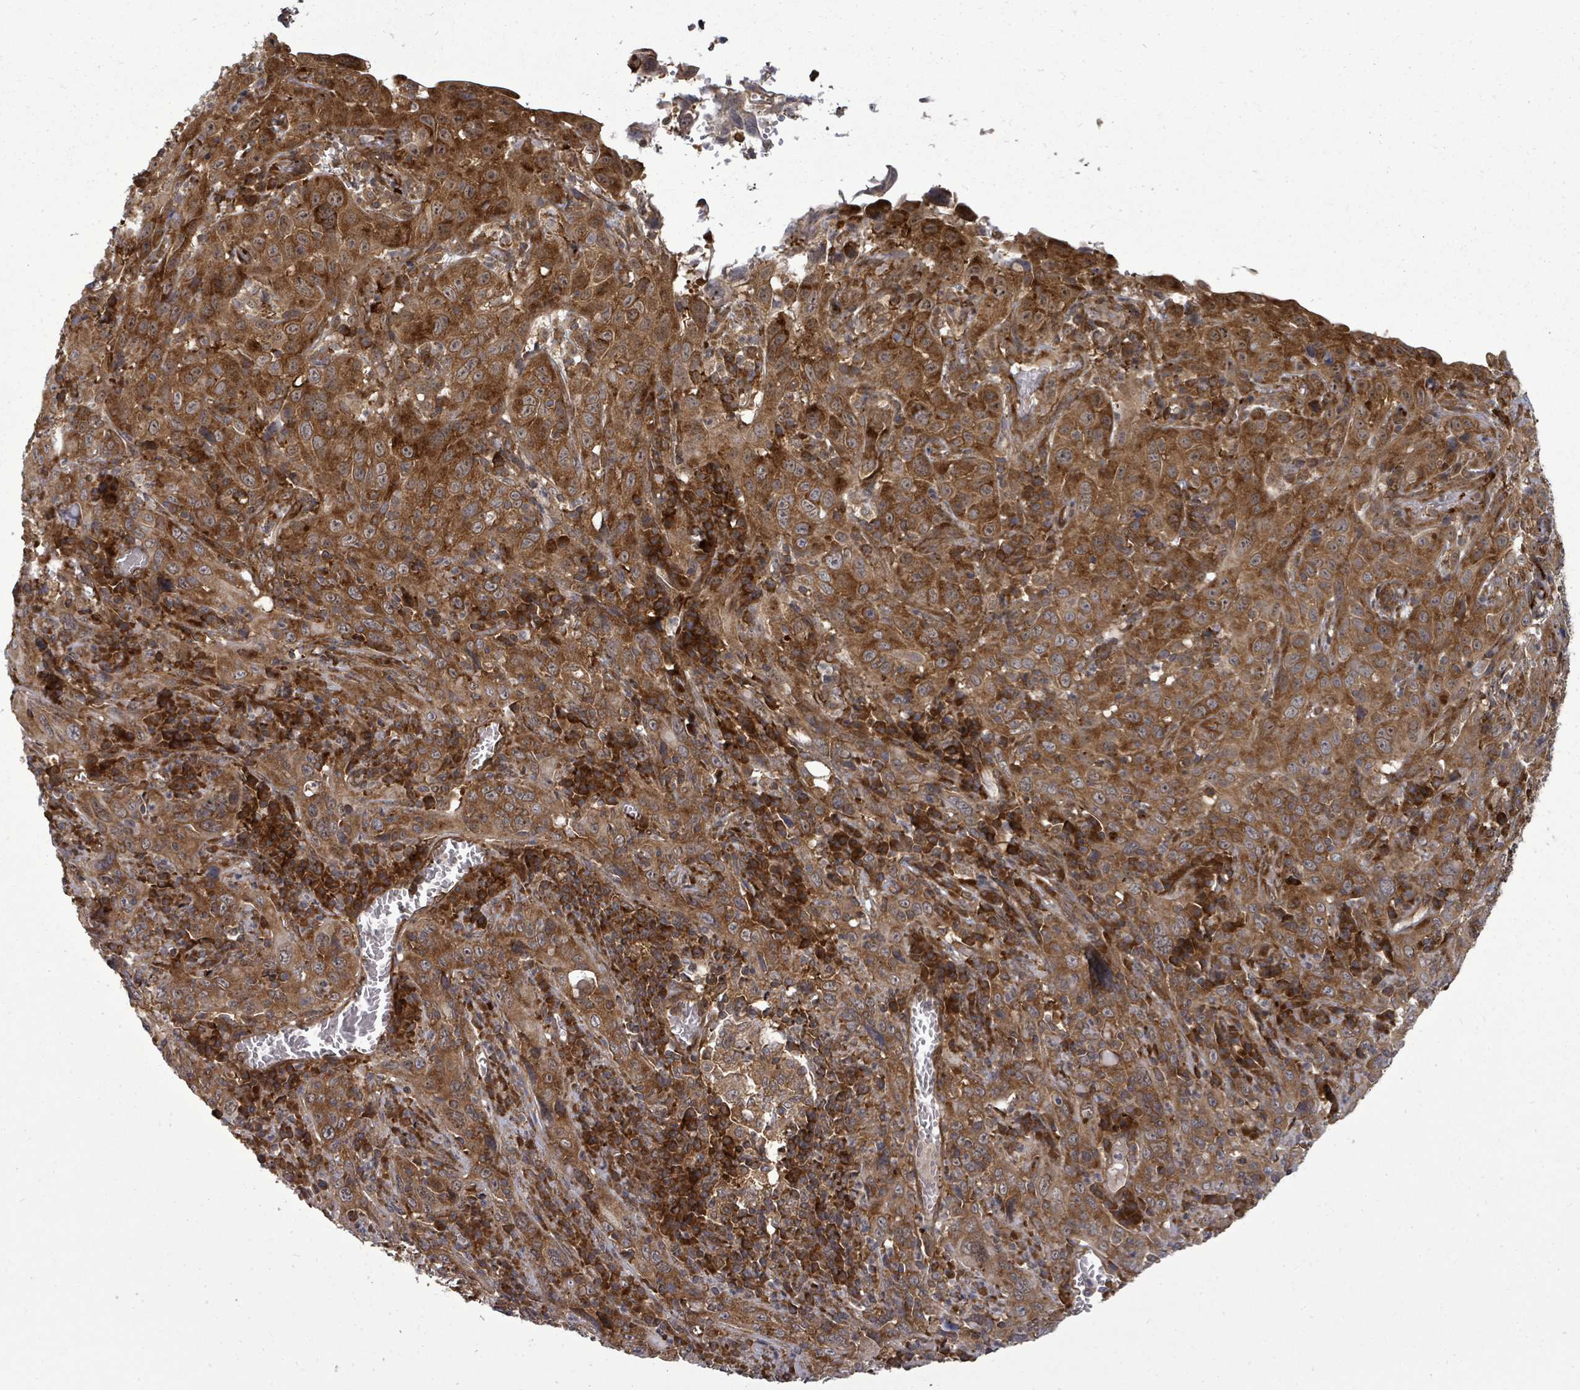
{"staining": {"intensity": "strong", "quantity": ">75%", "location": "cytoplasmic/membranous"}, "tissue": "cervical cancer", "cell_type": "Tumor cells", "image_type": "cancer", "snomed": [{"axis": "morphology", "description": "Squamous cell carcinoma, NOS"}, {"axis": "topography", "description": "Cervix"}], "caption": "Immunohistochemical staining of cervical cancer demonstrates high levels of strong cytoplasmic/membranous protein positivity in about >75% of tumor cells. (DAB (3,3'-diaminobenzidine) = brown stain, brightfield microscopy at high magnification).", "gene": "EIF3C", "patient": {"sex": "female", "age": 46}}